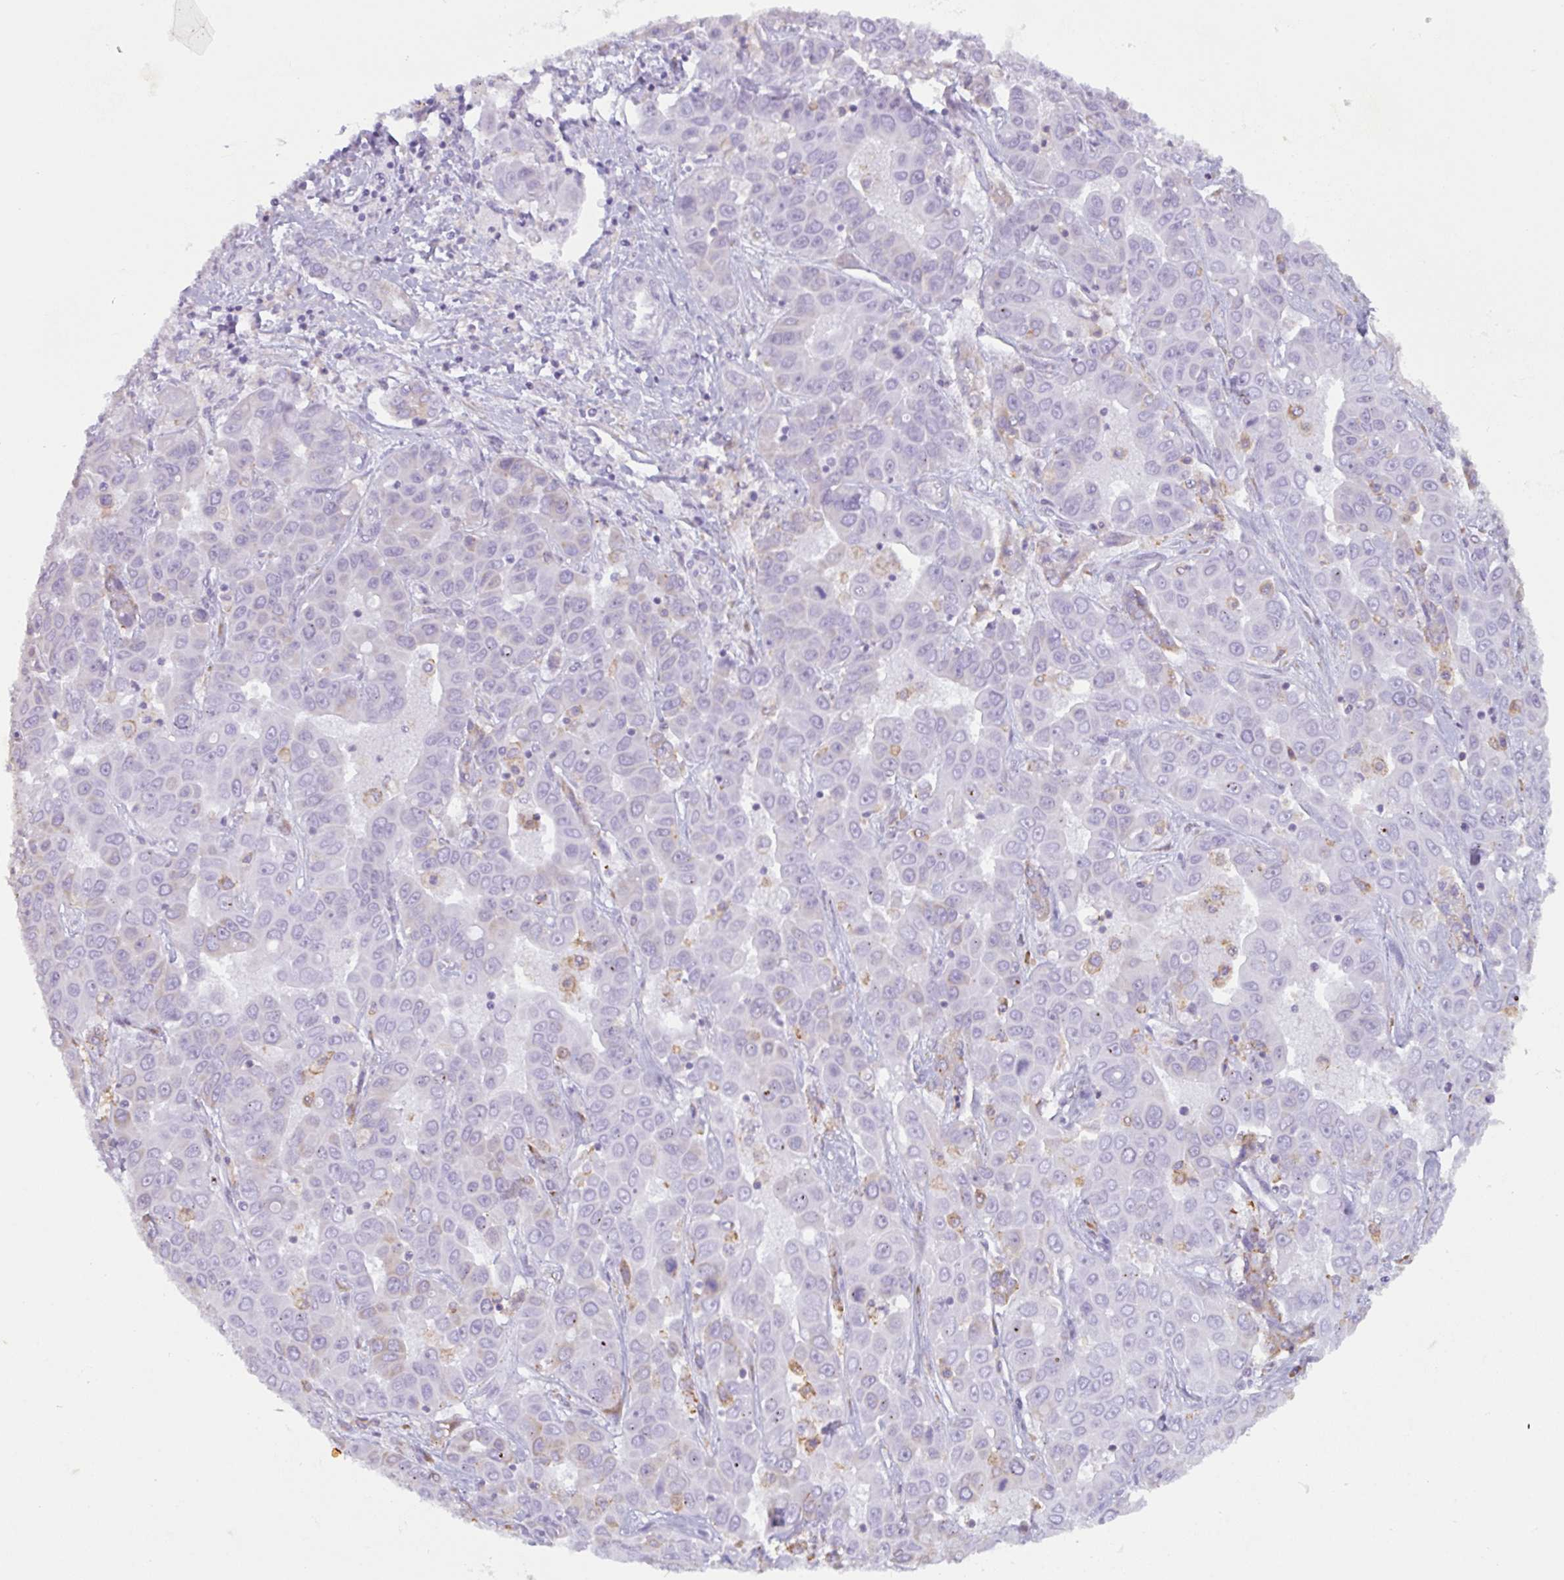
{"staining": {"intensity": "negative", "quantity": "none", "location": "none"}, "tissue": "liver cancer", "cell_type": "Tumor cells", "image_type": "cancer", "snomed": [{"axis": "morphology", "description": "Cholangiocarcinoma"}, {"axis": "topography", "description": "Liver"}], "caption": "Protein analysis of cholangiocarcinoma (liver) demonstrates no significant expression in tumor cells.", "gene": "DOK4", "patient": {"sex": "female", "age": 52}}